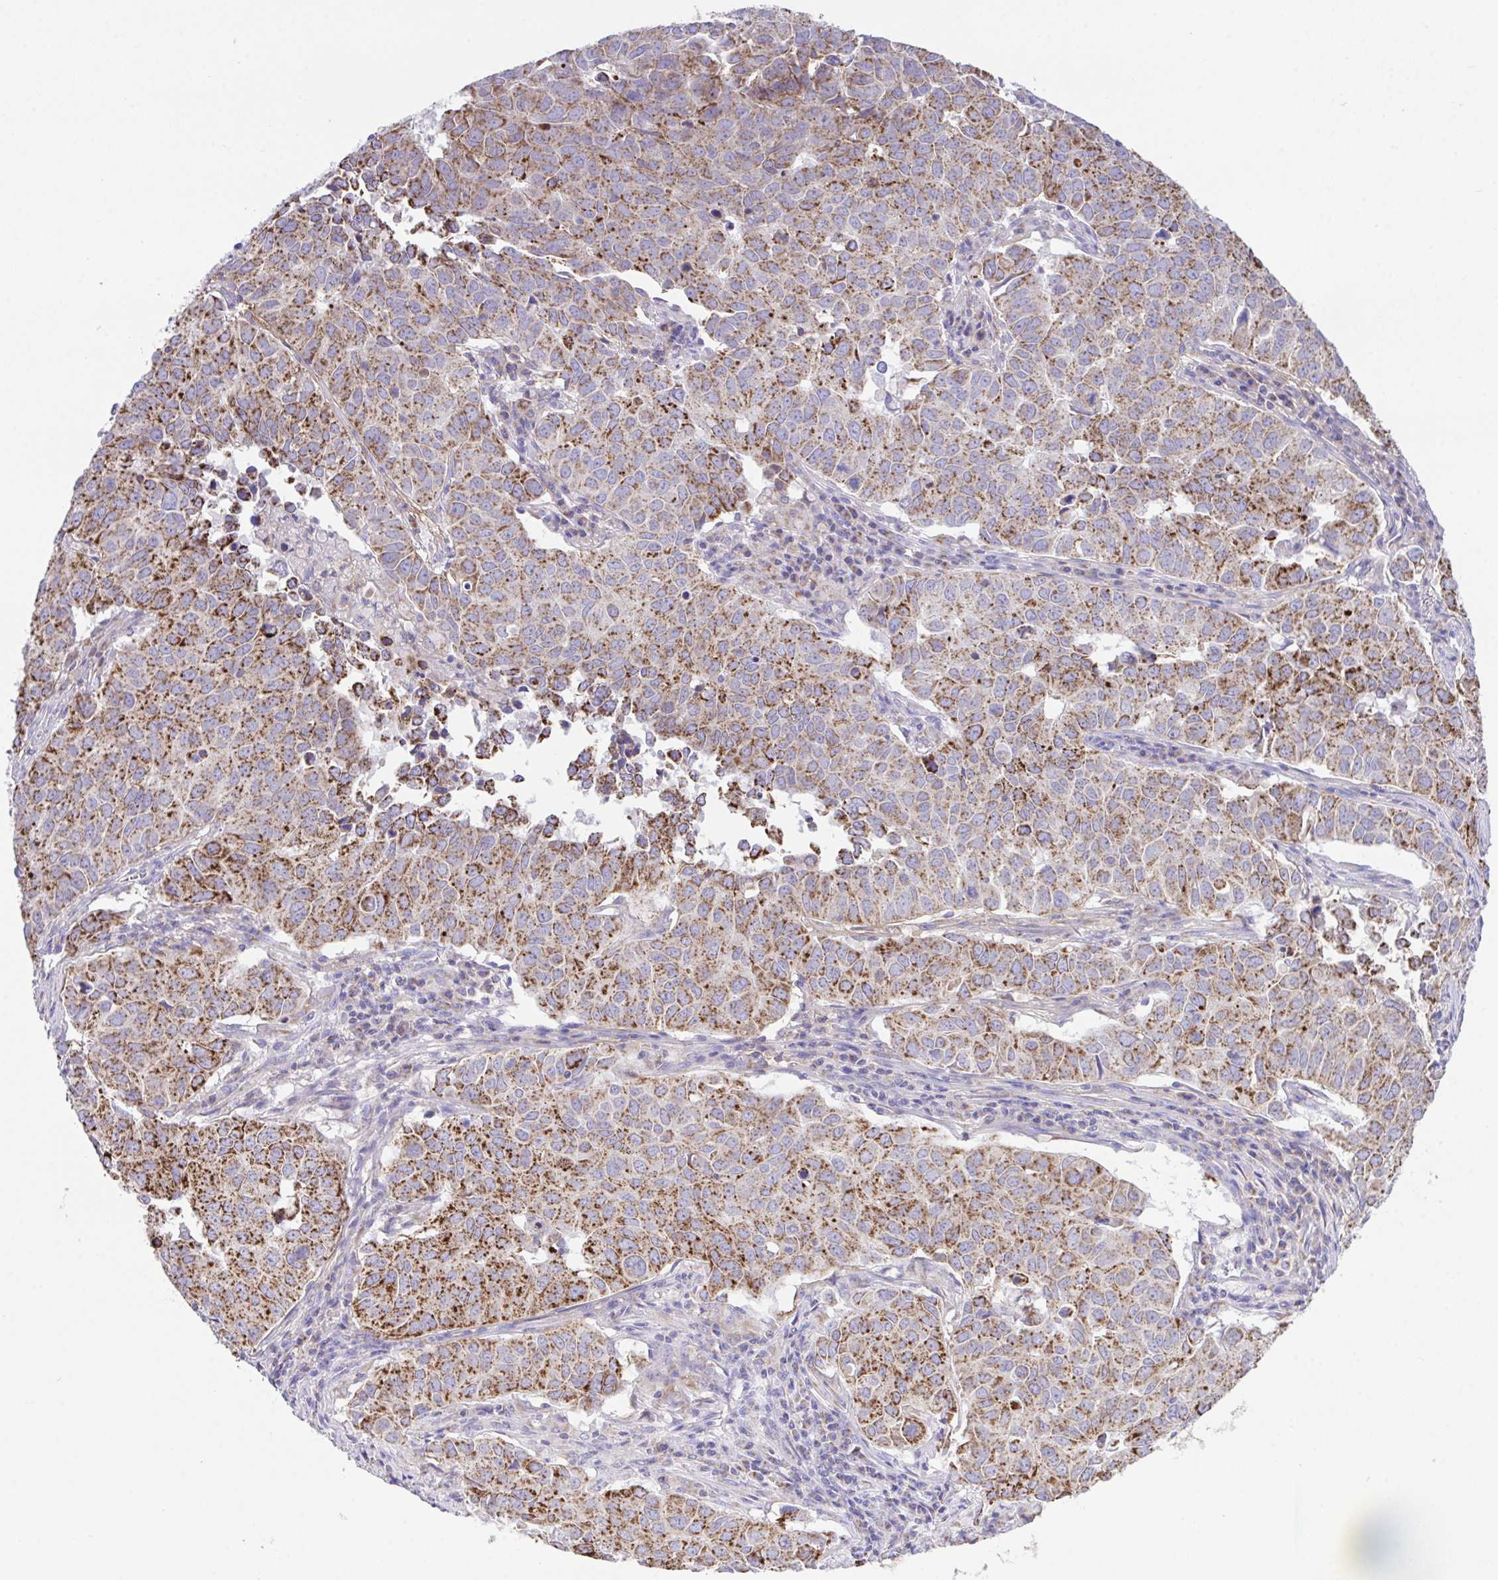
{"staining": {"intensity": "strong", "quantity": ">75%", "location": "cytoplasmic/membranous"}, "tissue": "lung cancer", "cell_type": "Tumor cells", "image_type": "cancer", "snomed": [{"axis": "morphology", "description": "Adenocarcinoma, NOS"}, {"axis": "topography", "description": "Lung"}], "caption": "Immunohistochemical staining of human lung cancer (adenocarcinoma) reveals strong cytoplasmic/membranous protein positivity in about >75% of tumor cells. (DAB (3,3'-diaminobenzidine) IHC with brightfield microscopy, high magnification).", "gene": "PCMTD2", "patient": {"sex": "female", "age": 50}}